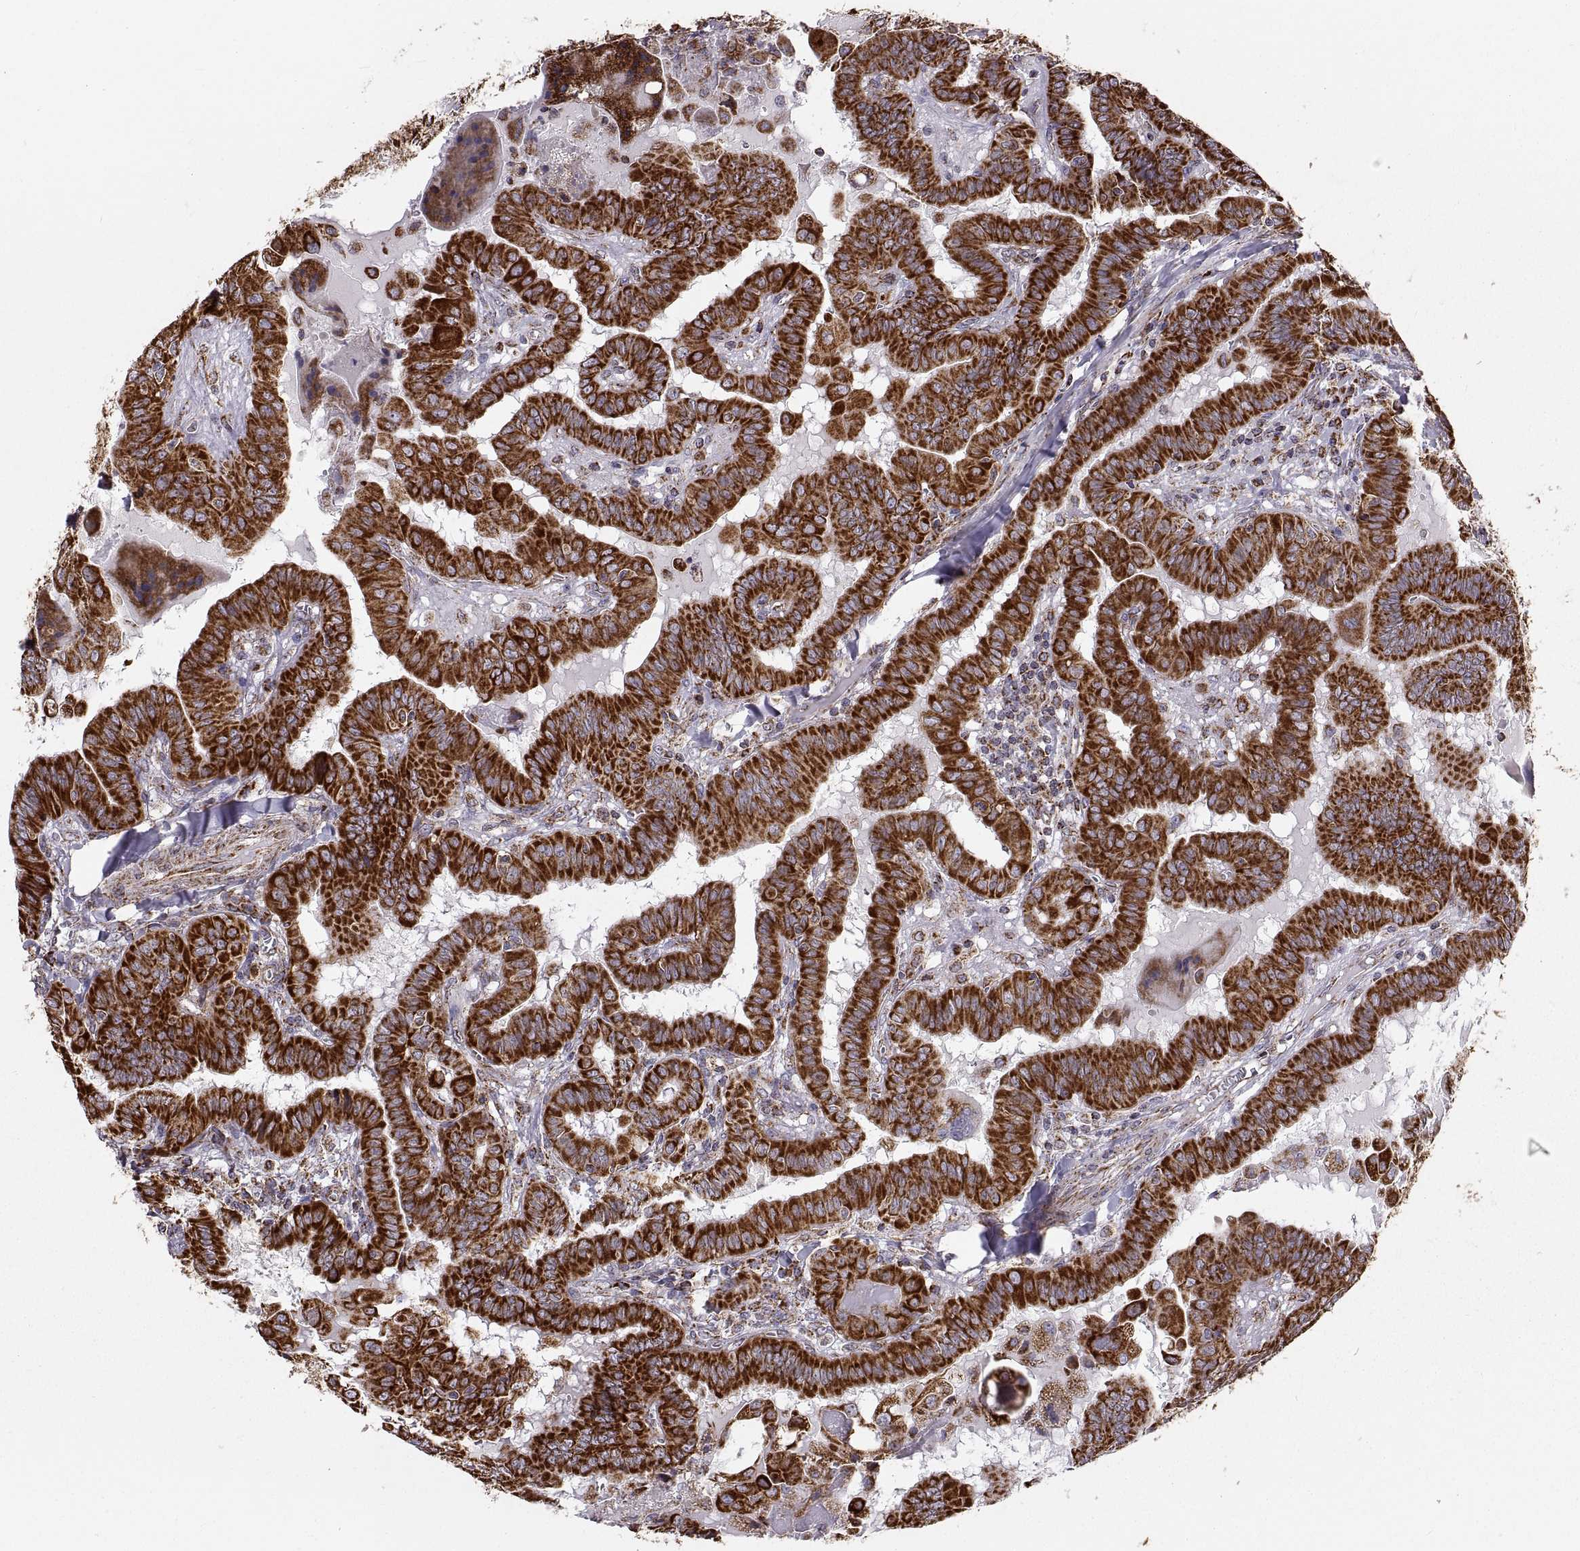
{"staining": {"intensity": "strong", "quantity": ">75%", "location": "cytoplasmic/membranous"}, "tissue": "thyroid cancer", "cell_type": "Tumor cells", "image_type": "cancer", "snomed": [{"axis": "morphology", "description": "Papillary adenocarcinoma, NOS"}, {"axis": "topography", "description": "Thyroid gland"}], "caption": "A histopathology image of thyroid cancer stained for a protein displays strong cytoplasmic/membranous brown staining in tumor cells. Nuclei are stained in blue.", "gene": "ARSD", "patient": {"sex": "female", "age": 37}}